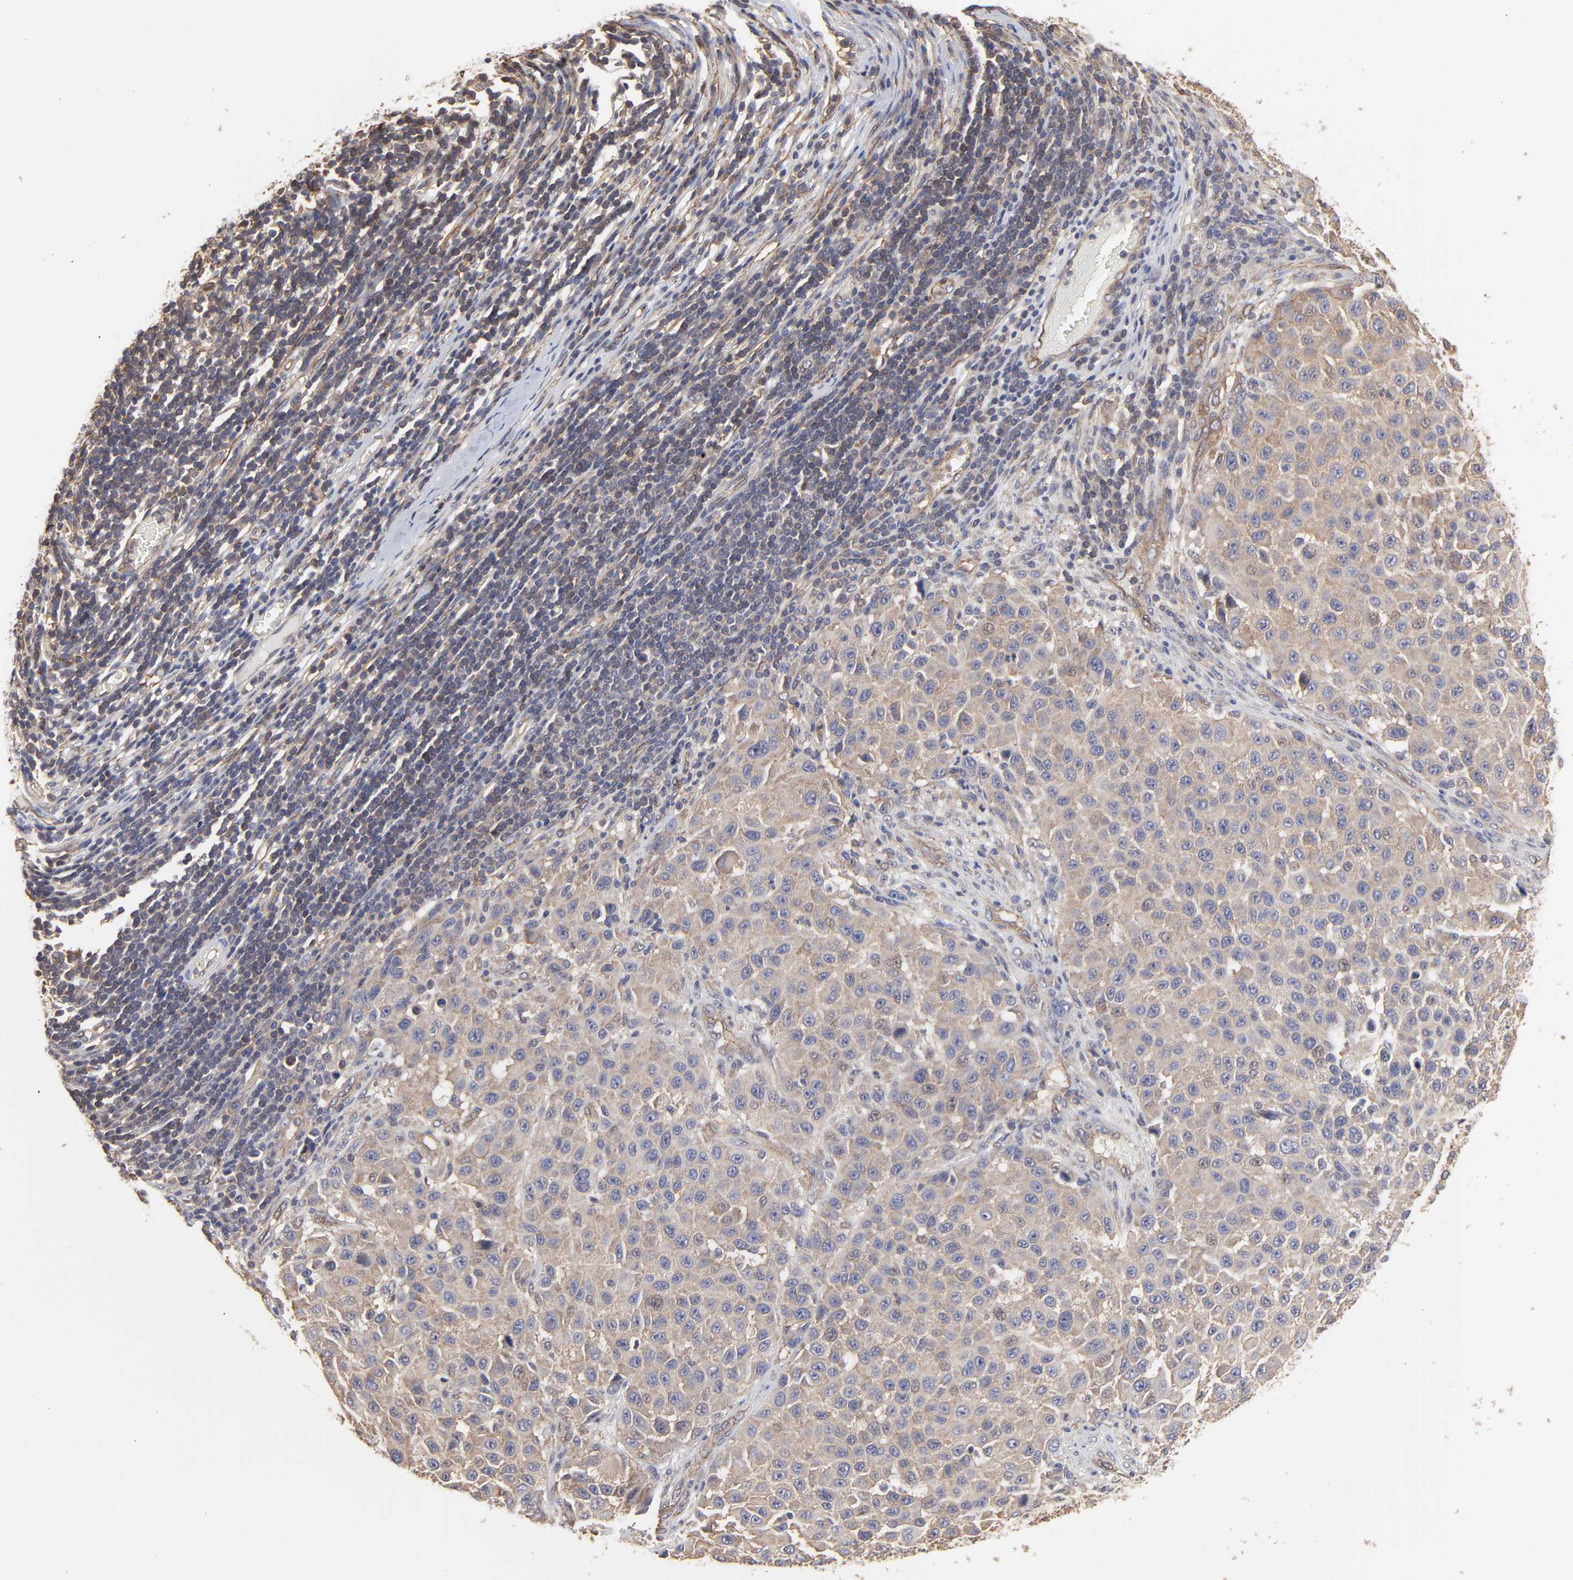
{"staining": {"intensity": "moderate", "quantity": "25%-75%", "location": "cytoplasmic/membranous"}, "tissue": "melanoma", "cell_type": "Tumor cells", "image_type": "cancer", "snomed": [{"axis": "morphology", "description": "Malignant melanoma, Metastatic site"}, {"axis": "topography", "description": "Lymph node"}], "caption": "Immunohistochemistry (DAB) staining of malignant melanoma (metastatic site) demonstrates moderate cytoplasmic/membranous protein staining in approximately 25%-75% of tumor cells.", "gene": "ARMT1", "patient": {"sex": "male", "age": 61}}